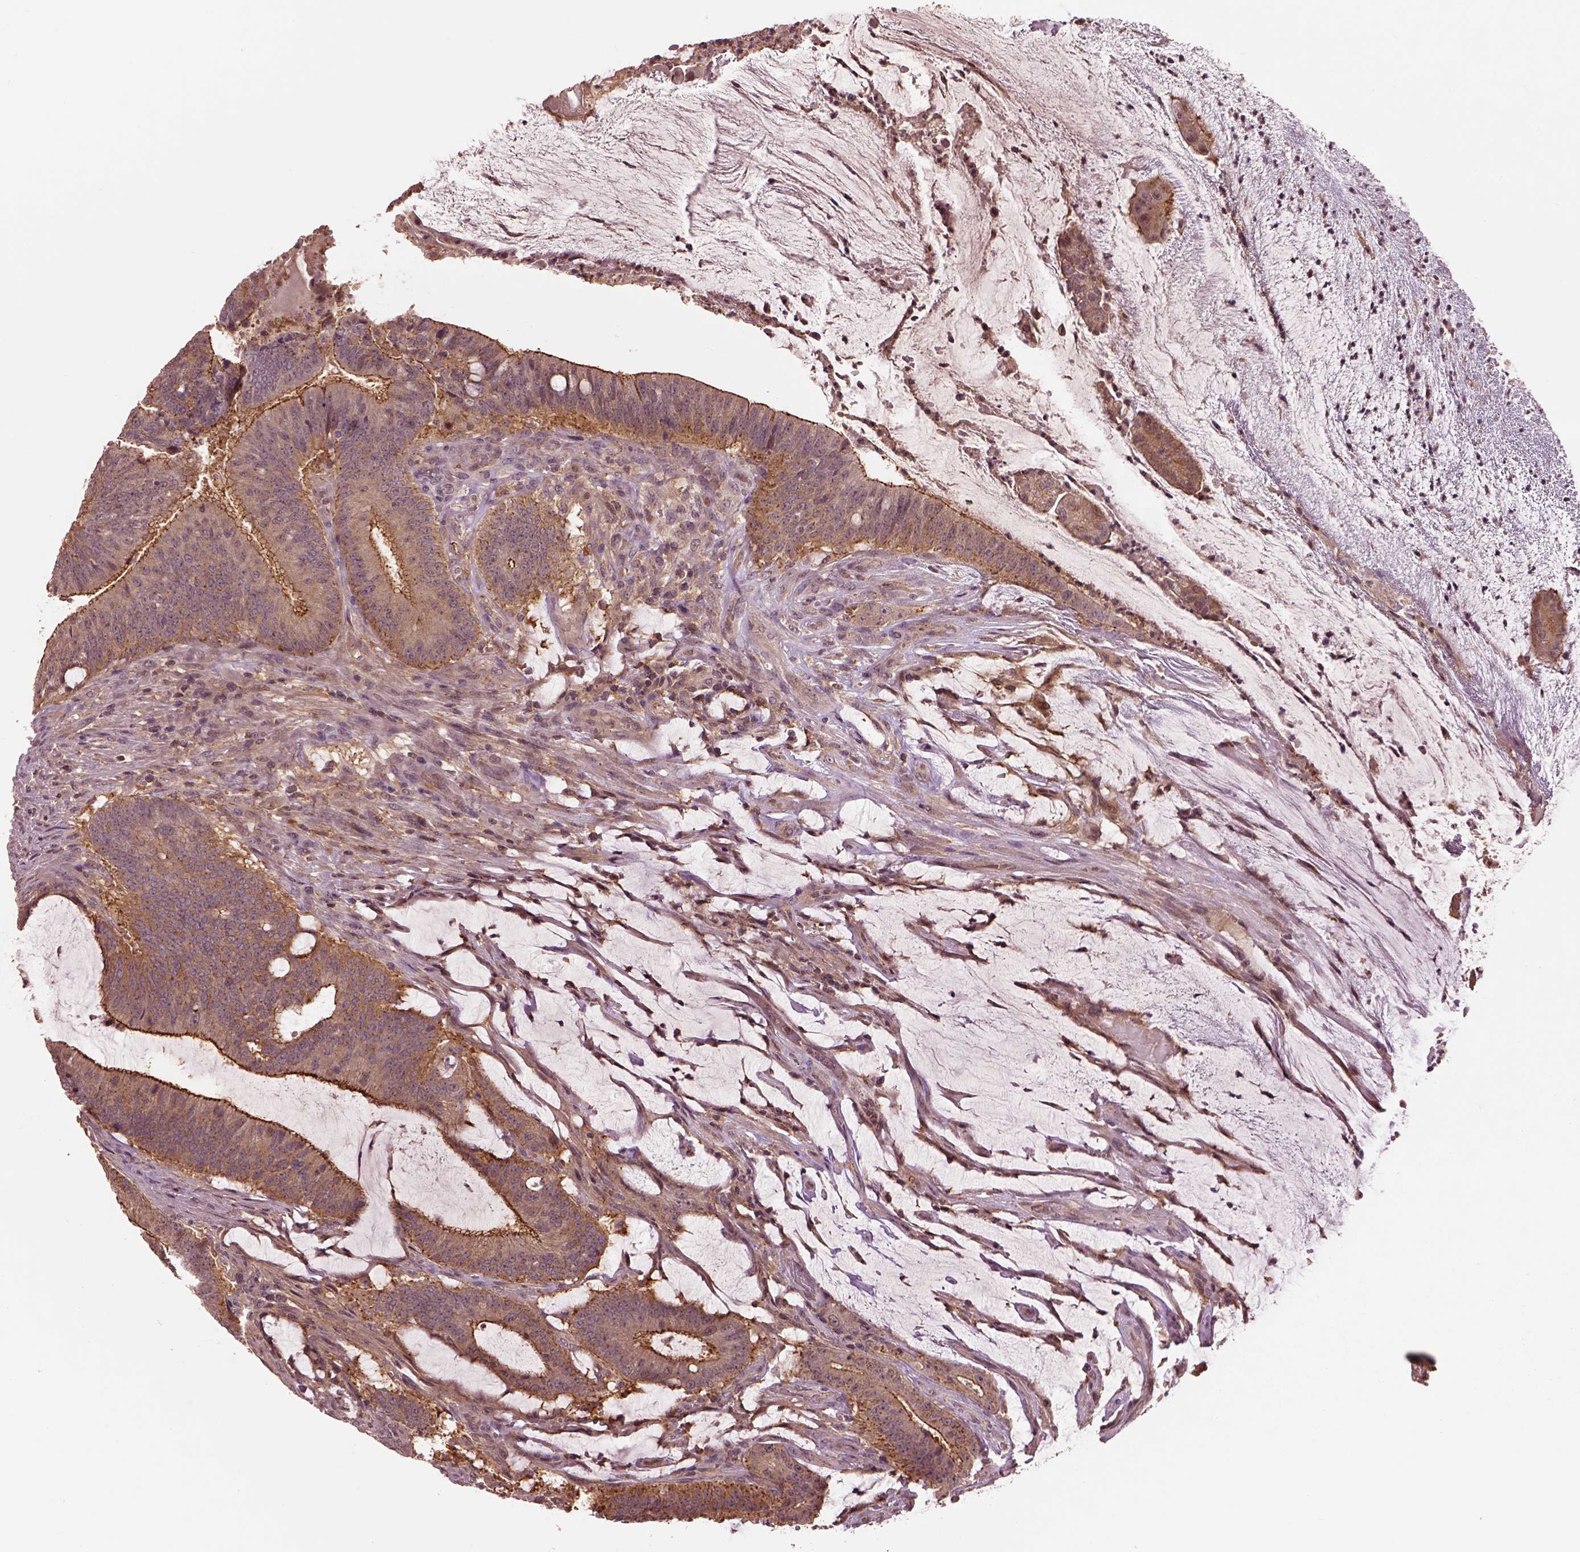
{"staining": {"intensity": "moderate", "quantity": ">75%", "location": "cytoplasmic/membranous"}, "tissue": "colorectal cancer", "cell_type": "Tumor cells", "image_type": "cancer", "snomed": [{"axis": "morphology", "description": "Adenocarcinoma, NOS"}, {"axis": "topography", "description": "Colon"}], "caption": "Moderate cytoplasmic/membranous positivity for a protein is identified in approximately >75% of tumor cells of adenocarcinoma (colorectal) using immunohistochemistry.", "gene": "MTHFS", "patient": {"sex": "female", "age": 43}}